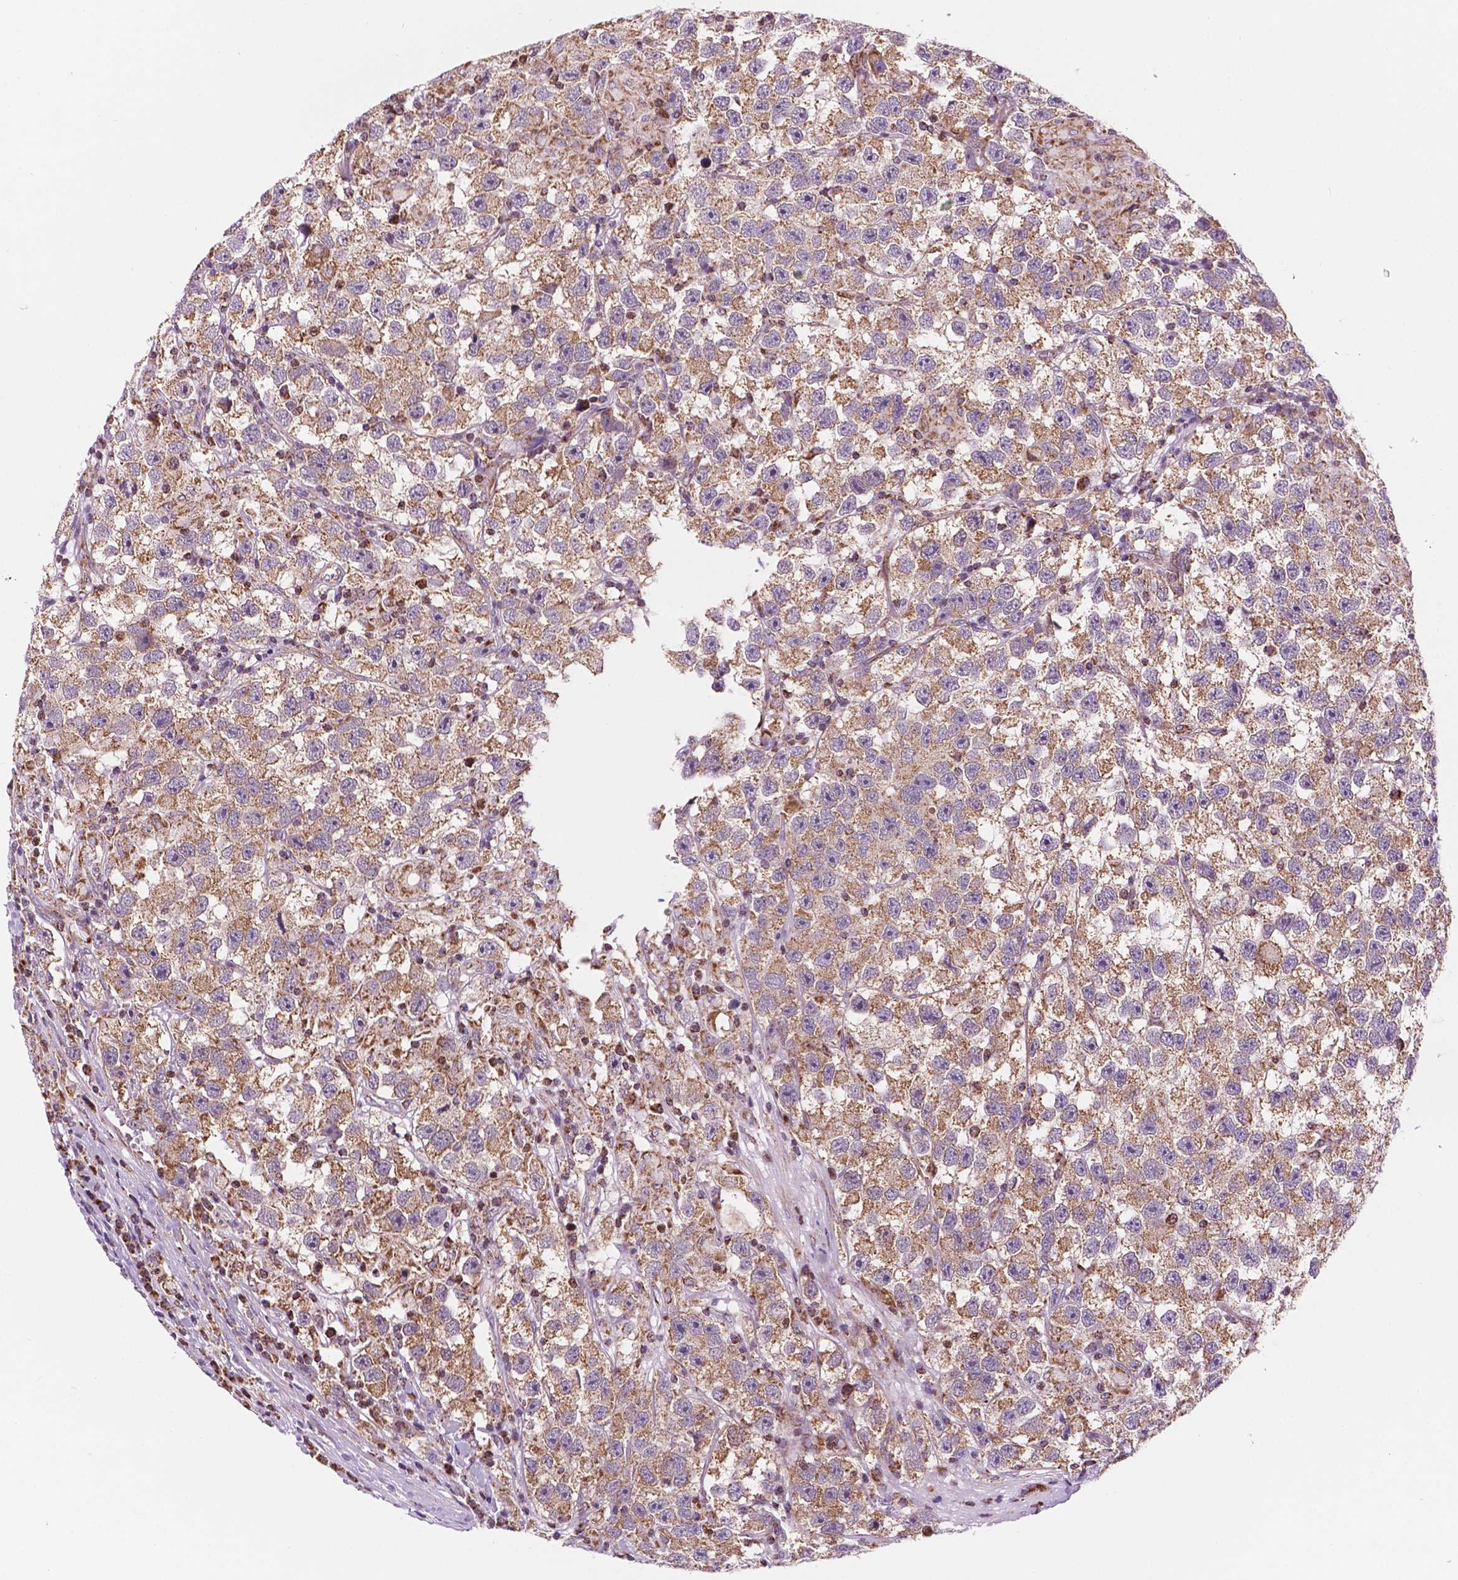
{"staining": {"intensity": "moderate", "quantity": ">75%", "location": "cytoplasmic/membranous"}, "tissue": "testis cancer", "cell_type": "Tumor cells", "image_type": "cancer", "snomed": [{"axis": "morphology", "description": "Seminoma, NOS"}, {"axis": "topography", "description": "Testis"}], "caption": "A brown stain shows moderate cytoplasmic/membranous staining of a protein in testis cancer (seminoma) tumor cells. The staining was performed using DAB, with brown indicating positive protein expression. Nuclei are stained blue with hematoxylin.", "gene": "GEMIN4", "patient": {"sex": "male", "age": 26}}